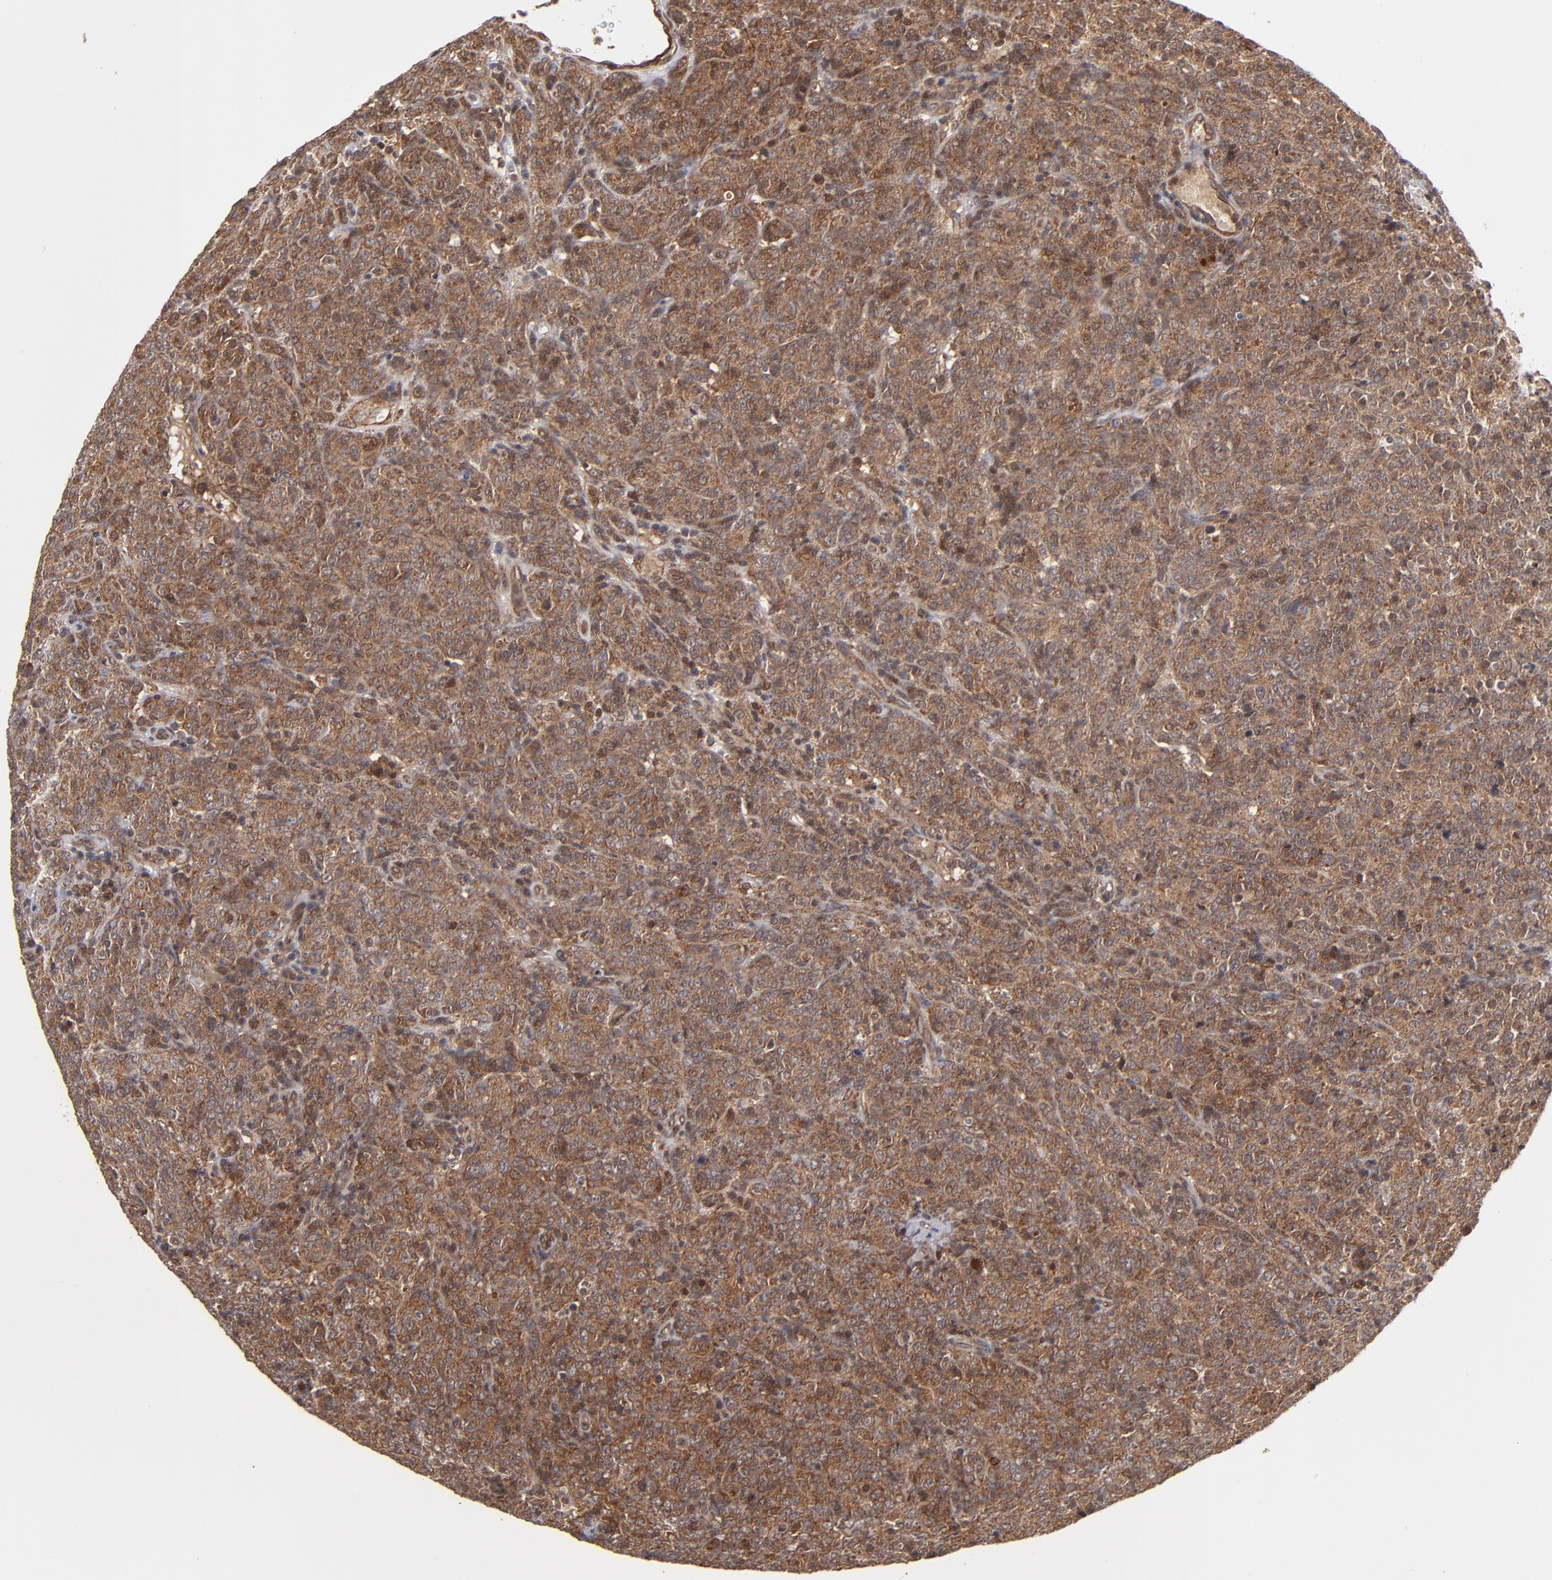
{"staining": {"intensity": "strong", "quantity": ">75%", "location": "cytoplasmic/membranous"}, "tissue": "lymphoma", "cell_type": "Tumor cells", "image_type": "cancer", "snomed": [{"axis": "morphology", "description": "Malignant lymphoma, non-Hodgkin's type, High grade"}, {"axis": "topography", "description": "Tonsil"}], "caption": "Protein positivity by immunohistochemistry demonstrates strong cytoplasmic/membranous expression in approximately >75% of tumor cells in lymphoma.", "gene": "BDKRB1", "patient": {"sex": "female", "age": 36}}